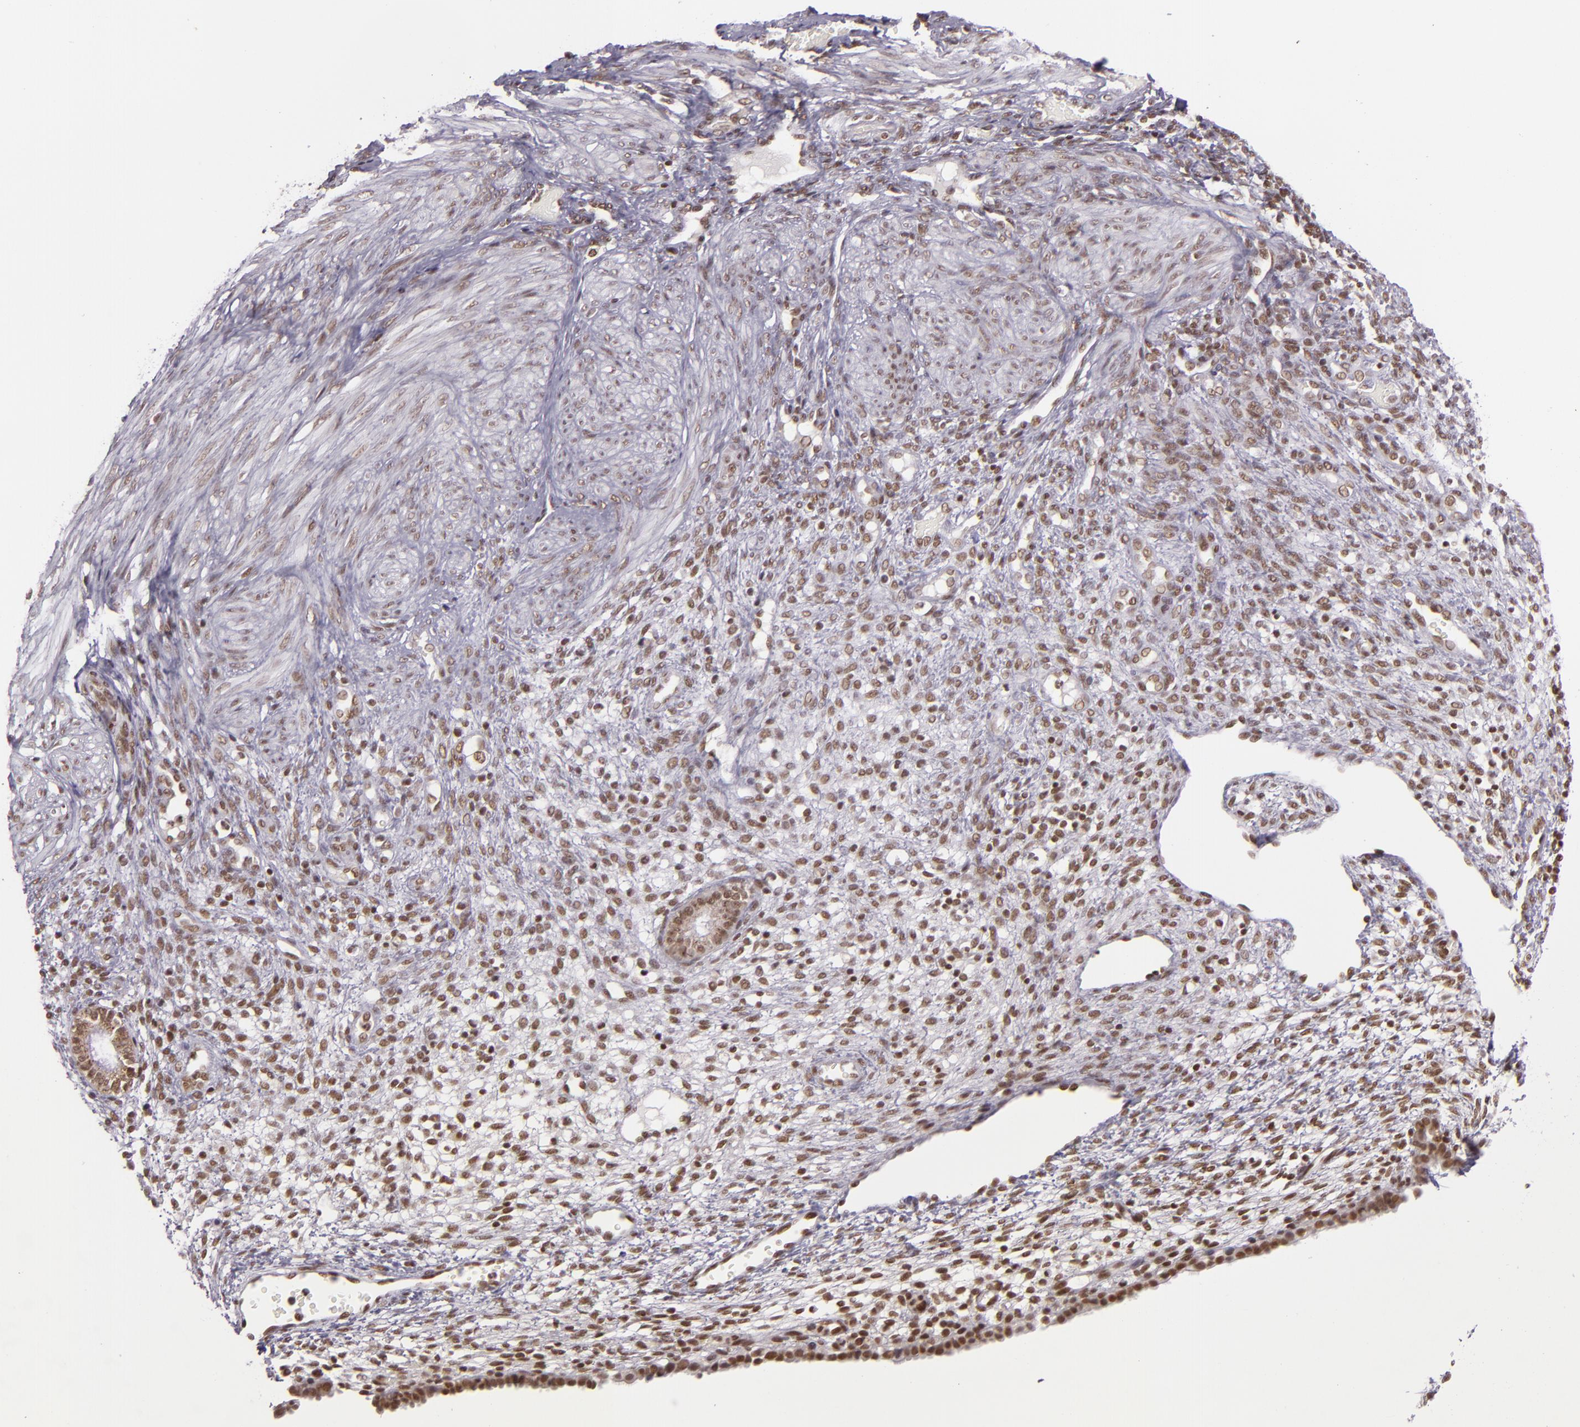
{"staining": {"intensity": "moderate", "quantity": ">75%", "location": "nuclear"}, "tissue": "endometrium", "cell_type": "Cells in endometrial stroma", "image_type": "normal", "snomed": [{"axis": "morphology", "description": "Normal tissue, NOS"}, {"axis": "topography", "description": "Endometrium"}], "caption": "This is an image of IHC staining of benign endometrium, which shows moderate expression in the nuclear of cells in endometrial stroma.", "gene": "ZFX", "patient": {"sex": "female", "age": 72}}